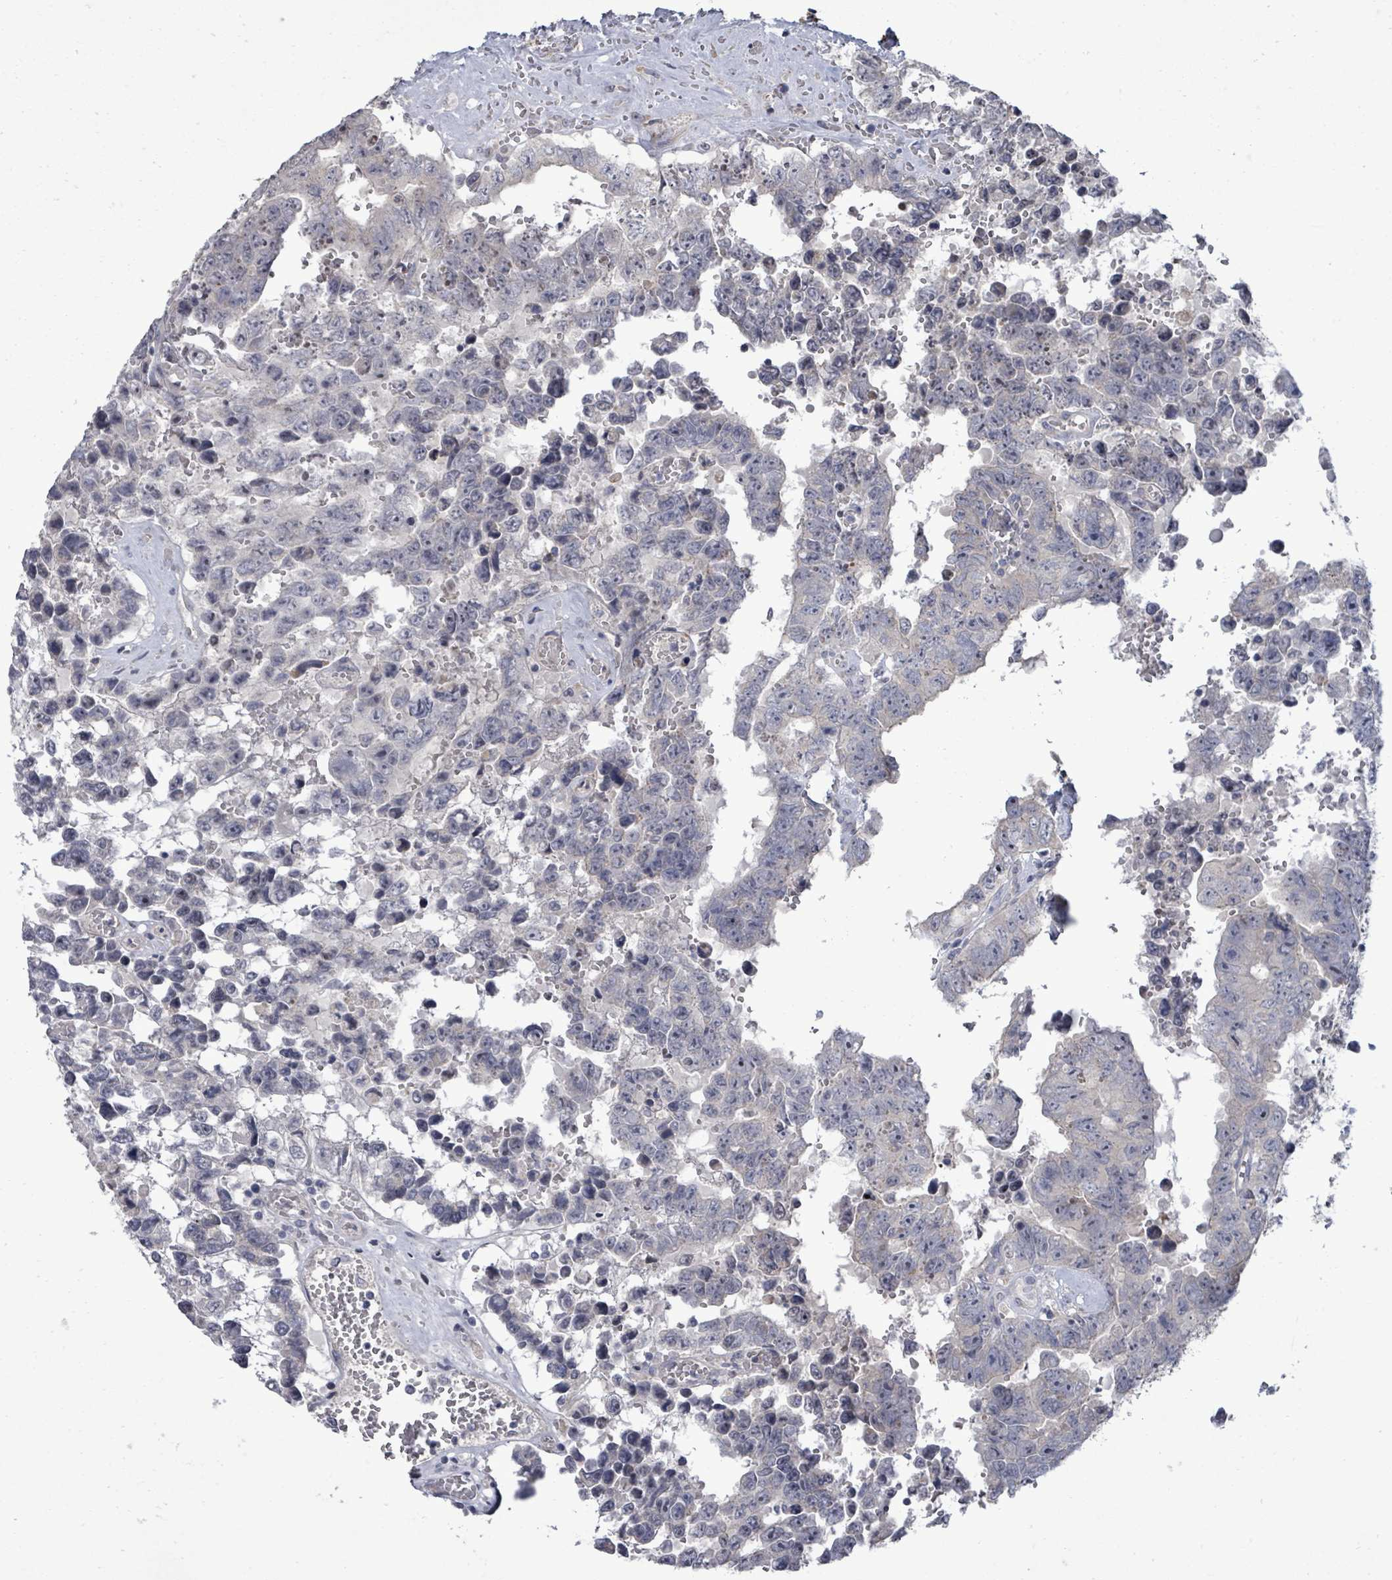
{"staining": {"intensity": "negative", "quantity": "none", "location": "none"}, "tissue": "testis cancer", "cell_type": "Tumor cells", "image_type": "cancer", "snomed": [{"axis": "morphology", "description": "Normal tissue, NOS"}, {"axis": "morphology", "description": "Carcinoma, Embryonal, NOS"}, {"axis": "topography", "description": "Testis"}, {"axis": "topography", "description": "Epididymis"}], "caption": "High magnification brightfield microscopy of testis embryonal carcinoma stained with DAB (3,3'-diaminobenzidine) (brown) and counterstained with hematoxylin (blue): tumor cells show no significant expression.", "gene": "POMGNT2", "patient": {"sex": "male", "age": 25}}